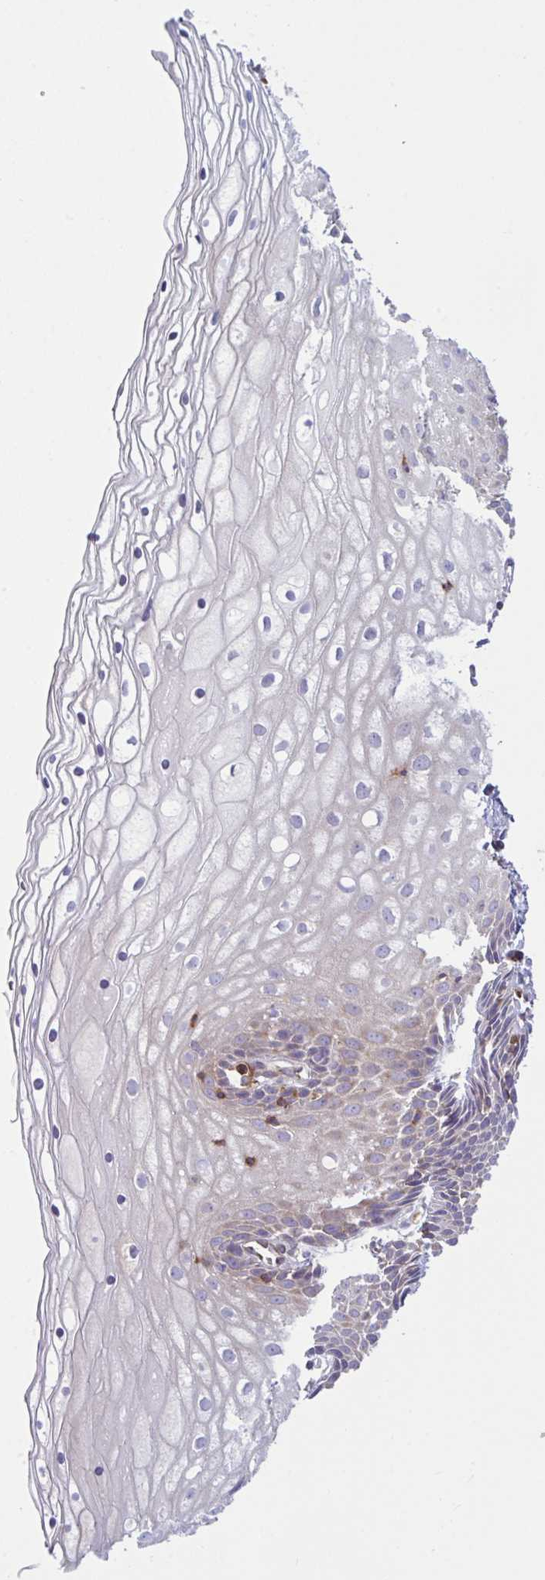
{"staining": {"intensity": "negative", "quantity": "none", "location": "none"}, "tissue": "cervix", "cell_type": "Glandular cells", "image_type": "normal", "snomed": [{"axis": "morphology", "description": "Normal tissue, NOS"}, {"axis": "topography", "description": "Cervix"}], "caption": "A micrograph of cervix stained for a protein exhibits no brown staining in glandular cells.", "gene": "TSC22D3", "patient": {"sex": "female", "age": 36}}